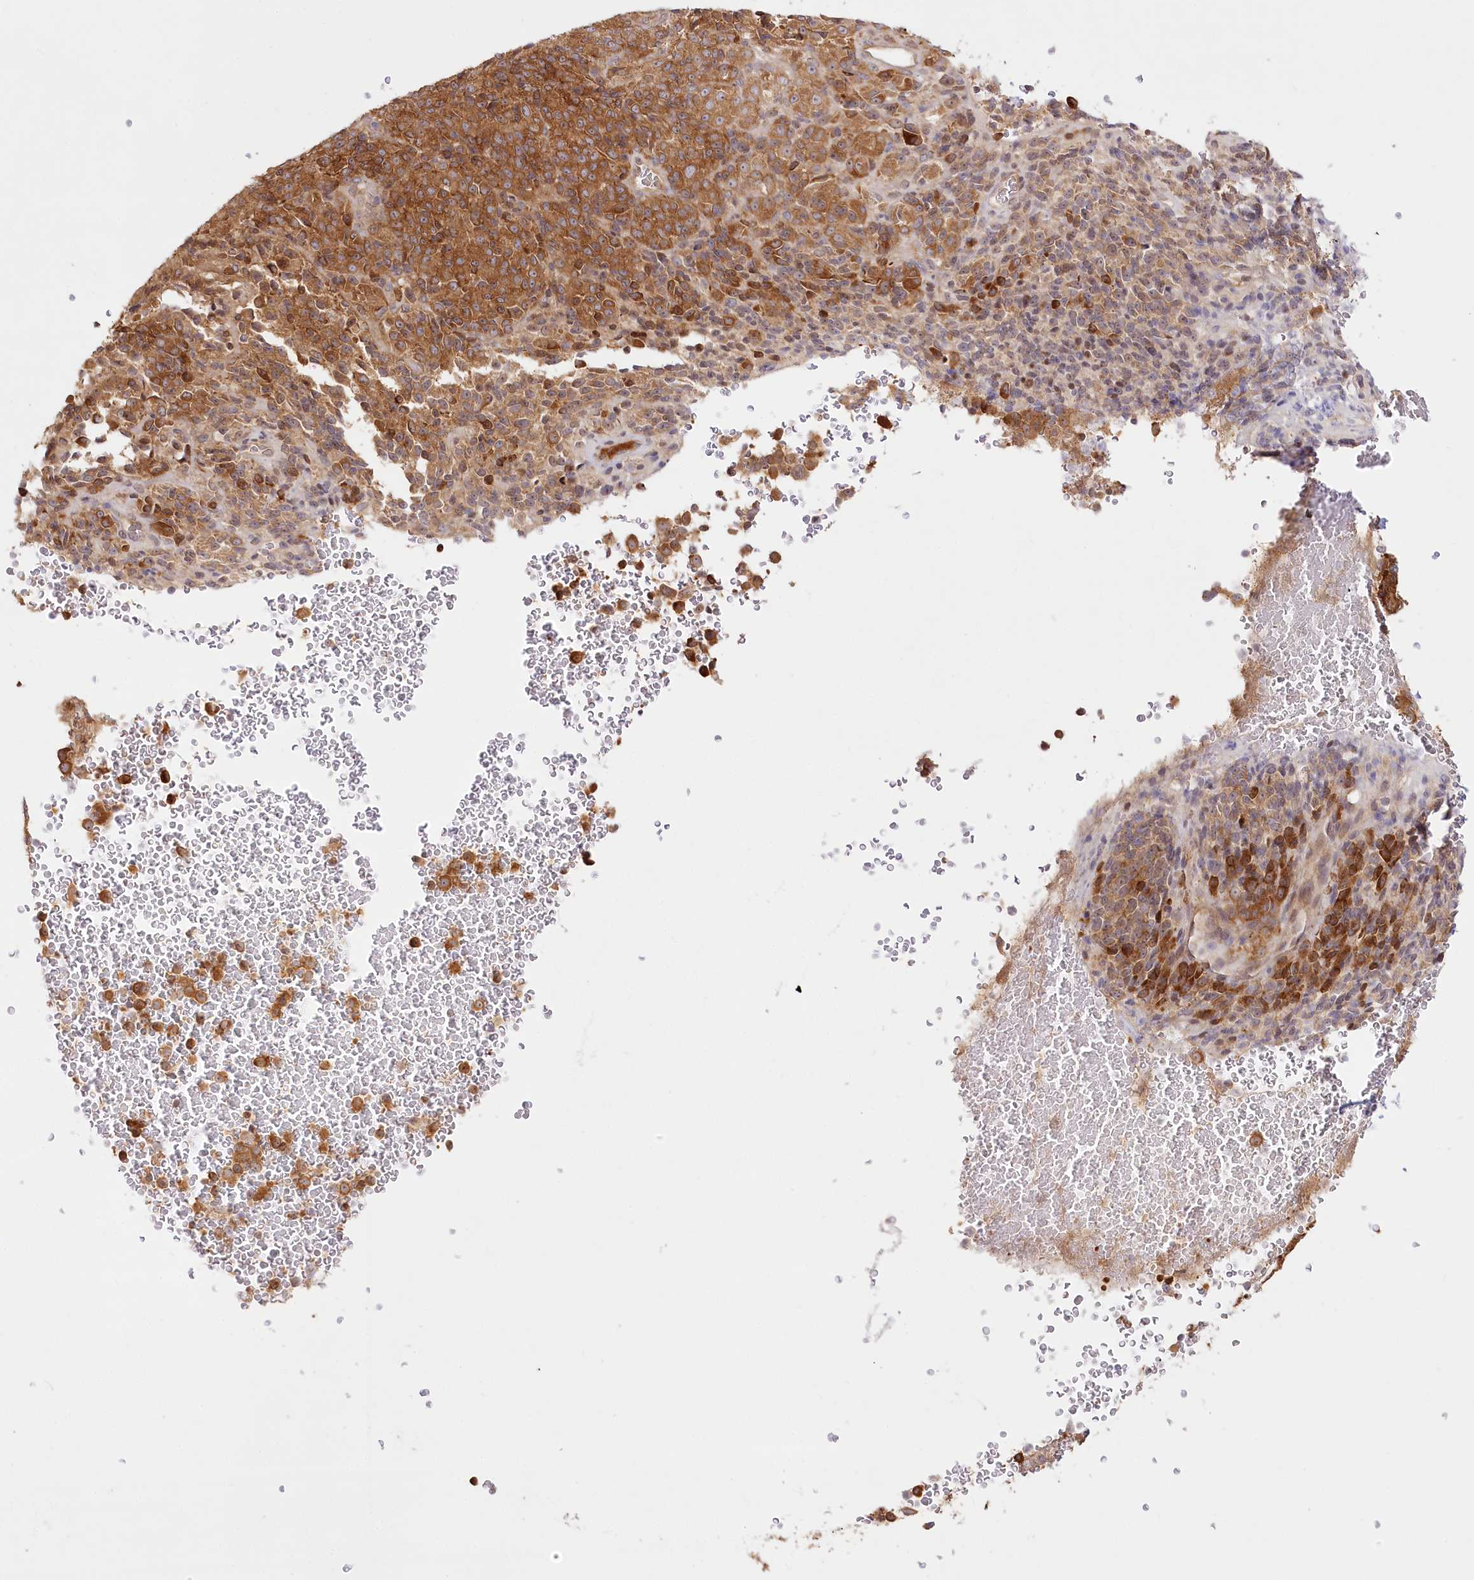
{"staining": {"intensity": "moderate", "quantity": ">75%", "location": "cytoplasmic/membranous"}, "tissue": "melanoma", "cell_type": "Tumor cells", "image_type": "cancer", "snomed": [{"axis": "morphology", "description": "Malignant melanoma, Metastatic site"}, {"axis": "topography", "description": "Brain"}], "caption": "Melanoma stained with DAB (3,3'-diaminobenzidine) IHC displays medium levels of moderate cytoplasmic/membranous positivity in approximately >75% of tumor cells.", "gene": "INPP4B", "patient": {"sex": "female", "age": 56}}